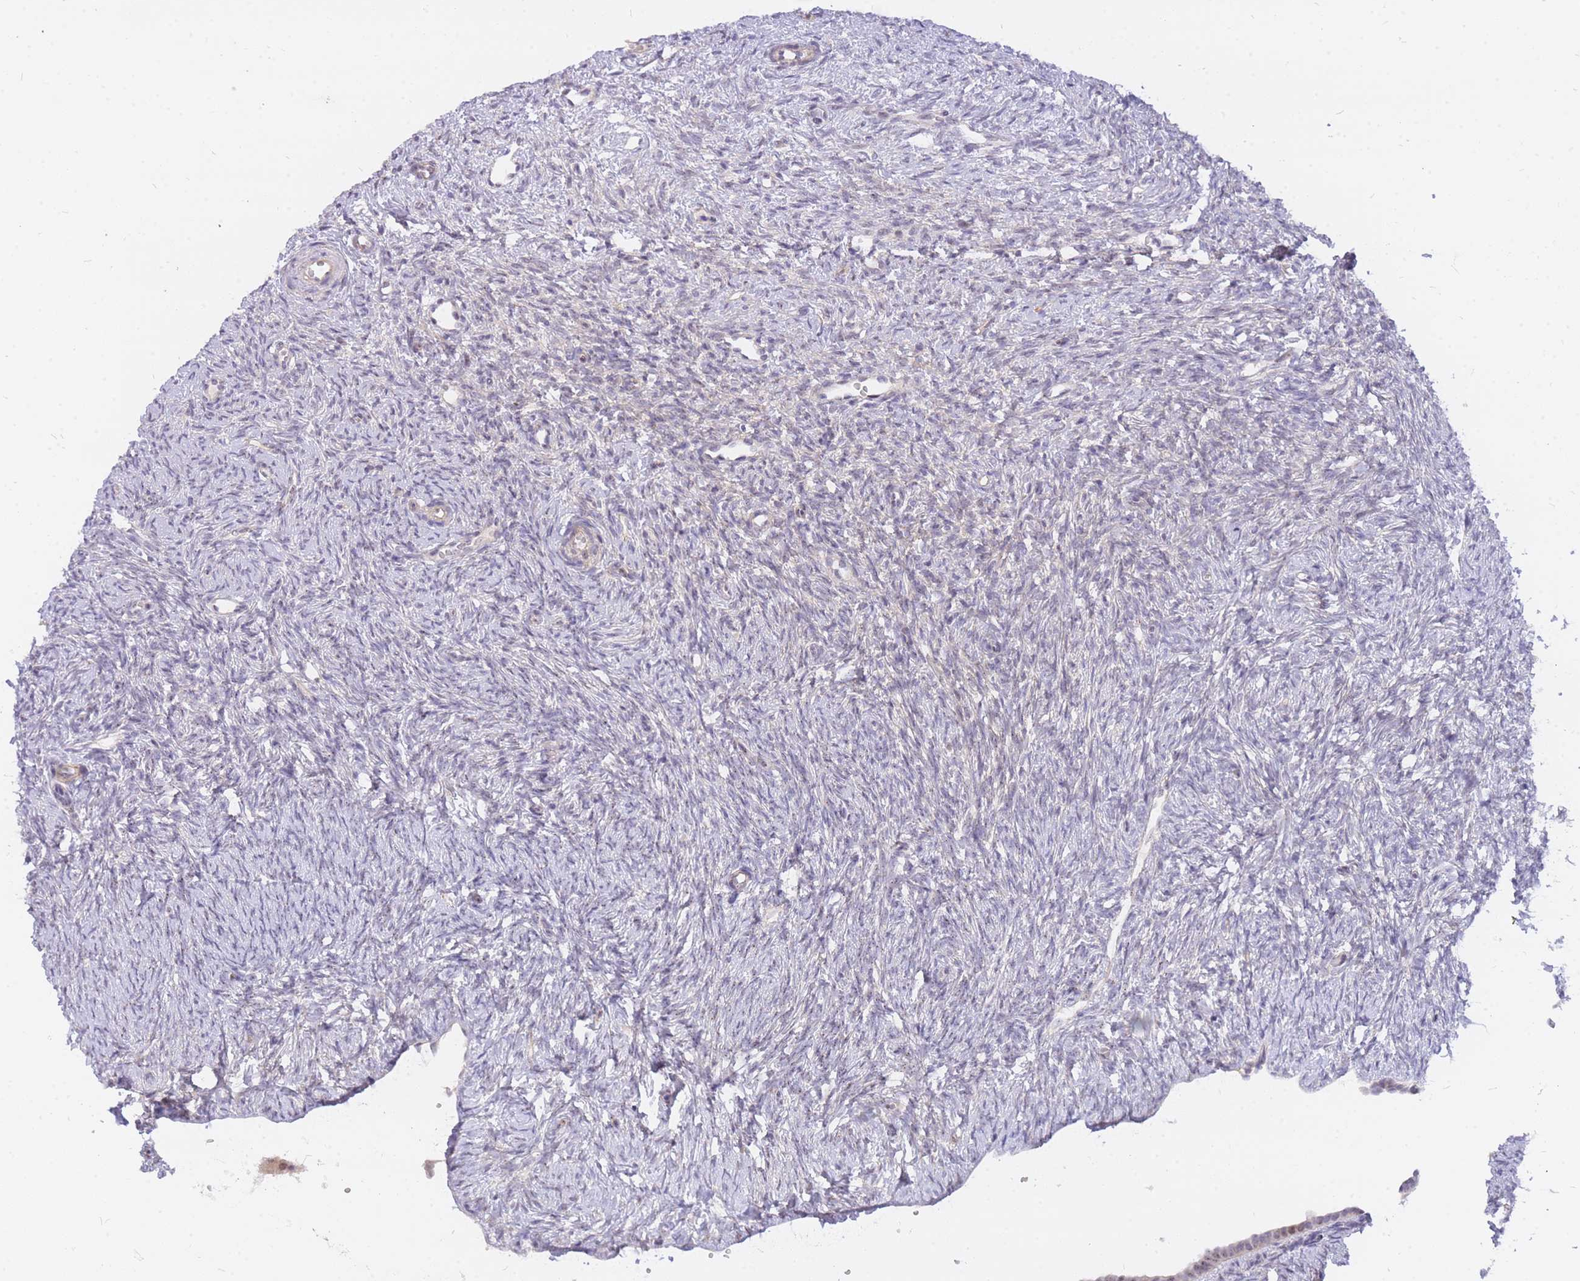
{"staining": {"intensity": "negative", "quantity": "none", "location": "none"}, "tissue": "ovary", "cell_type": "Ovarian stroma cells", "image_type": "normal", "snomed": [{"axis": "morphology", "description": "Normal tissue, NOS"}, {"axis": "topography", "description": "Ovary"}], "caption": "Histopathology image shows no protein staining in ovarian stroma cells of benign ovary.", "gene": "TLE2", "patient": {"sex": "female", "age": 51}}